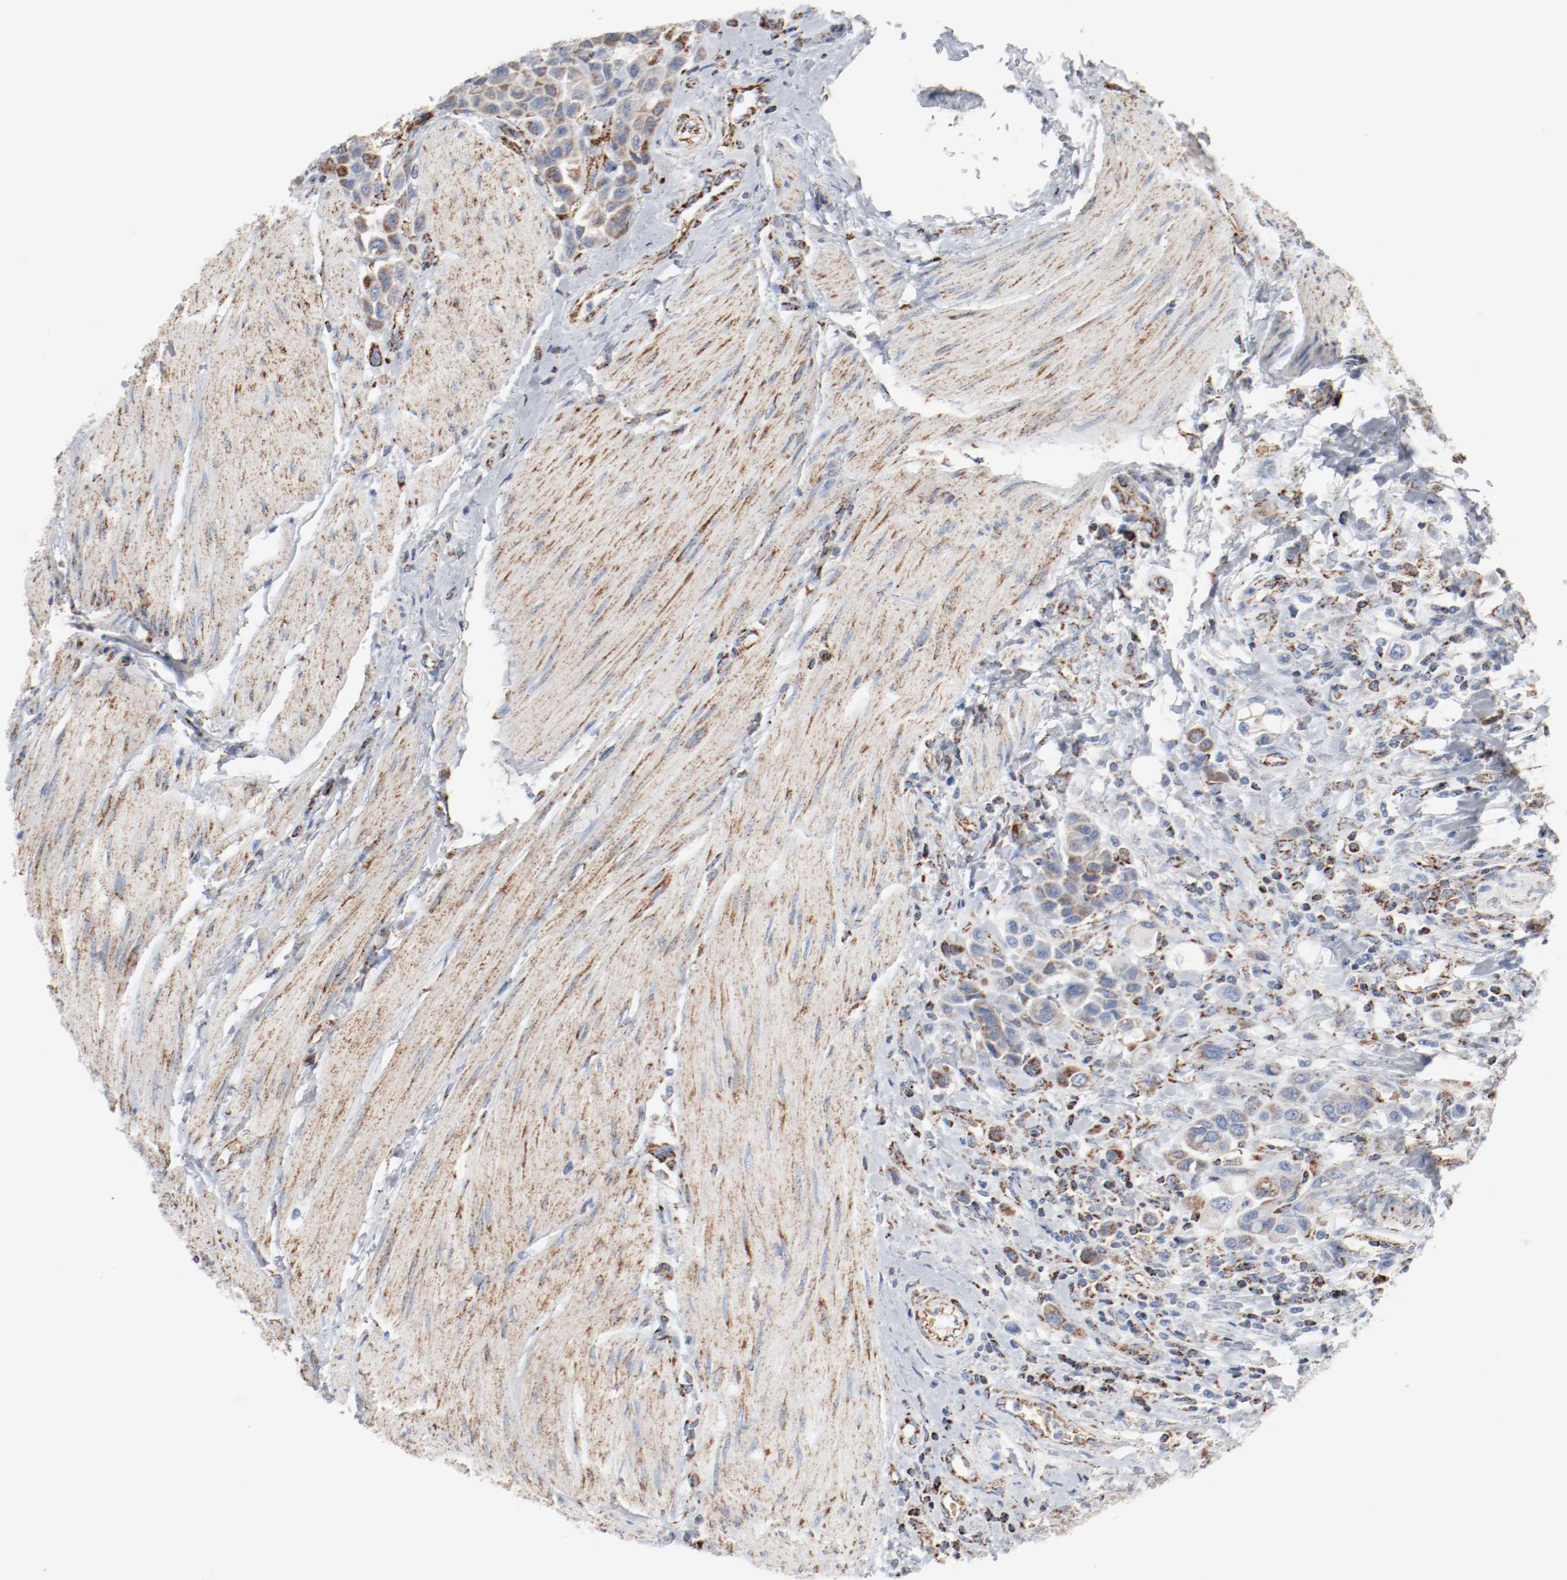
{"staining": {"intensity": "moderate", "quantity": ">75%", "location": "cytoplasmic/membranous"}, "tissue": "urothelial cancer", "cell_type": "Tumor cells", "image_type": "cancer", "snomed": [{"axis": "morphology", "description": "Urothelial carcinoma, High grade"}, {"axis": "topography", "description": "Urinary bladder"}], "caption": "Protein expression analysis of human urothelial carcinoma (high-grade) reveals moderate cytoplasmic/membranous expression in approximately >75% of tumor cells.", "gene": "NDUFB8", "patient": {"sex": "male", "age": 50}}